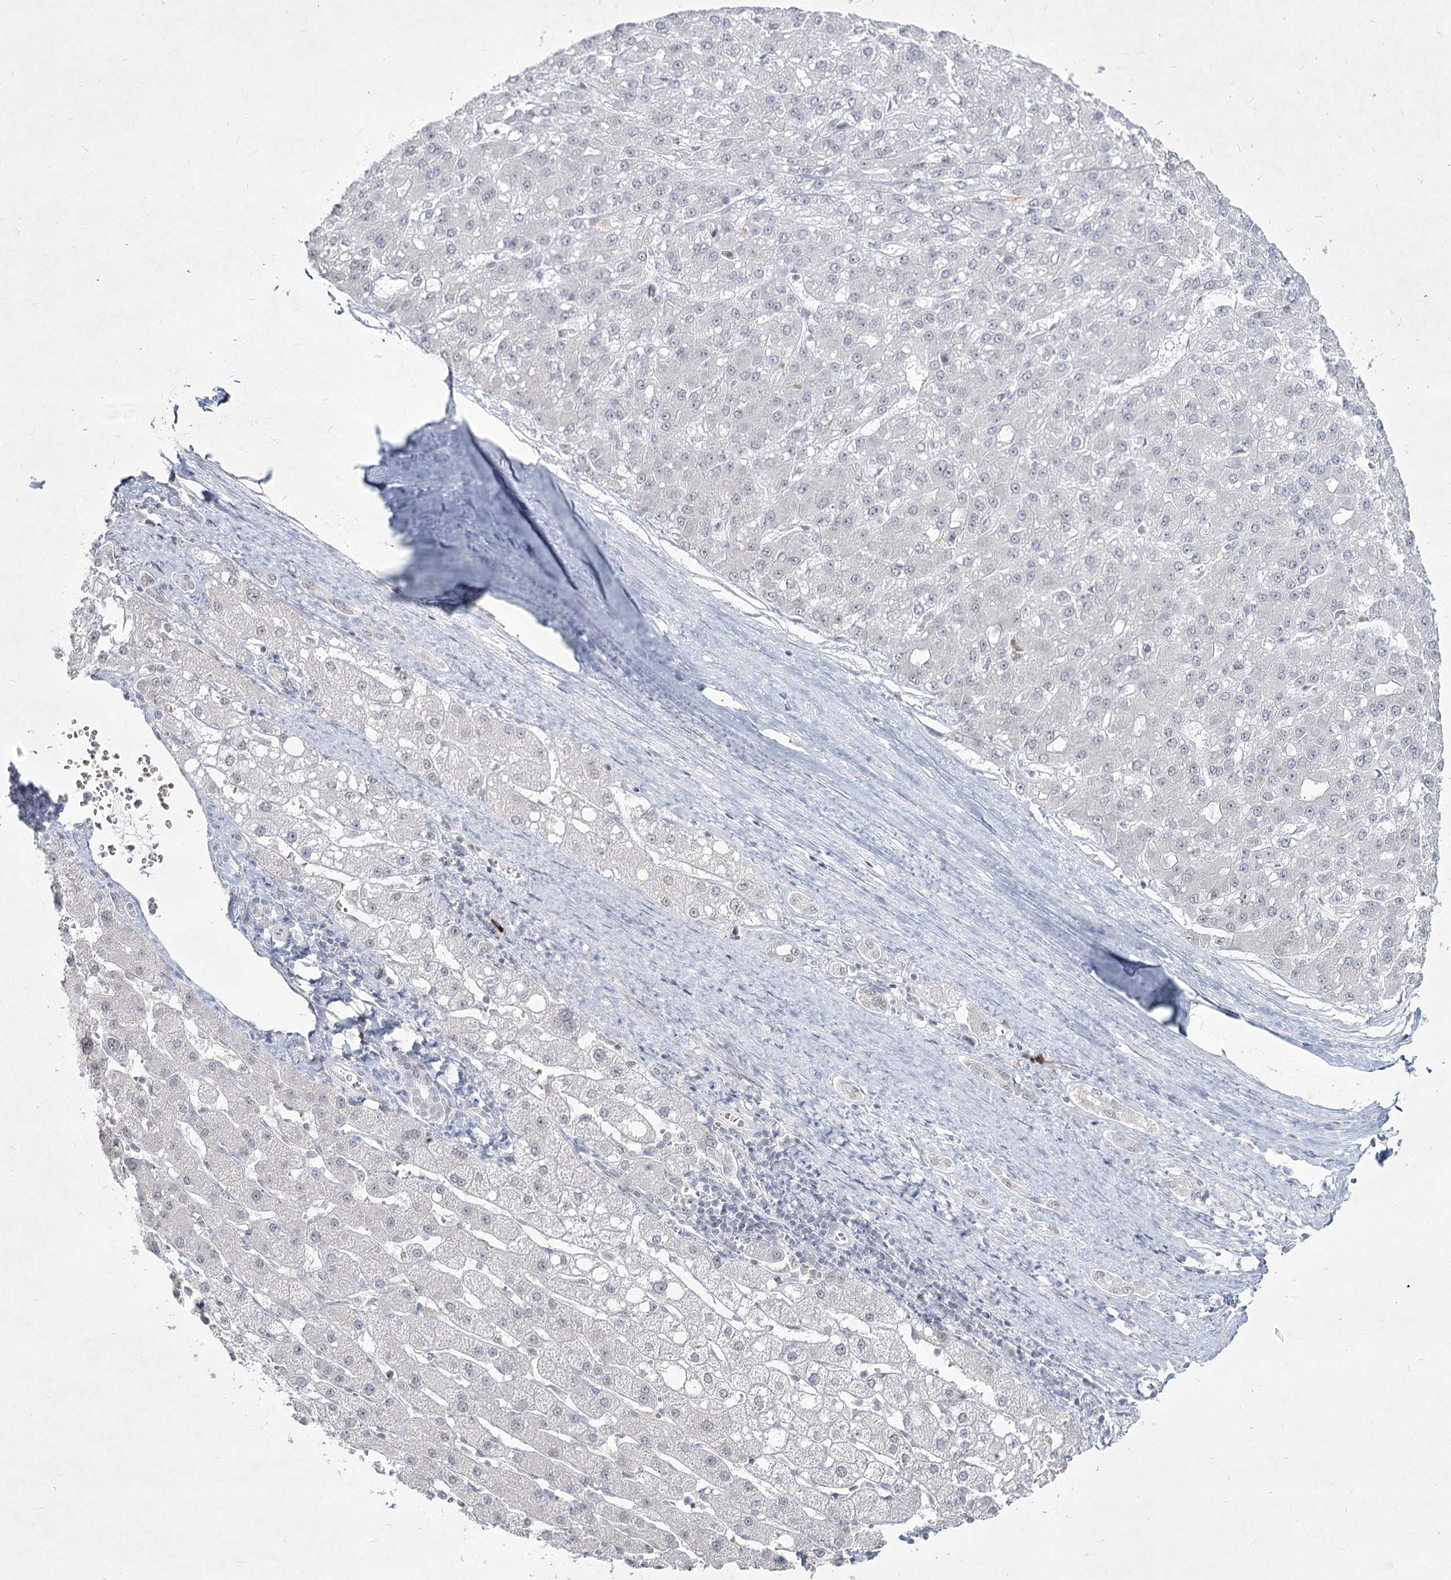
{"staining": {"intensity": "negative", "quantity": "none", "location": "none"}, "tissue": "liver cancer", "cell_type": "Tumor cells", "image_type": "cancer", "snomed": [{"axis": "morphology", "description": "Carcinoma, Hepatocellular, NOS"}, {"axis": "topography", "description": "Liver"}], "caption": "IHC of human hepatocellular carcinoma (liver) exhibits no staining in tumor cells. (Stains: DAB immunohistochemistry (IHC) with hematoxylin counter stain, Microscopy: brightfield microscopy at high magnification).", "gene": "LY6G5C", "patient": {"sex": "male", "age": 67}}